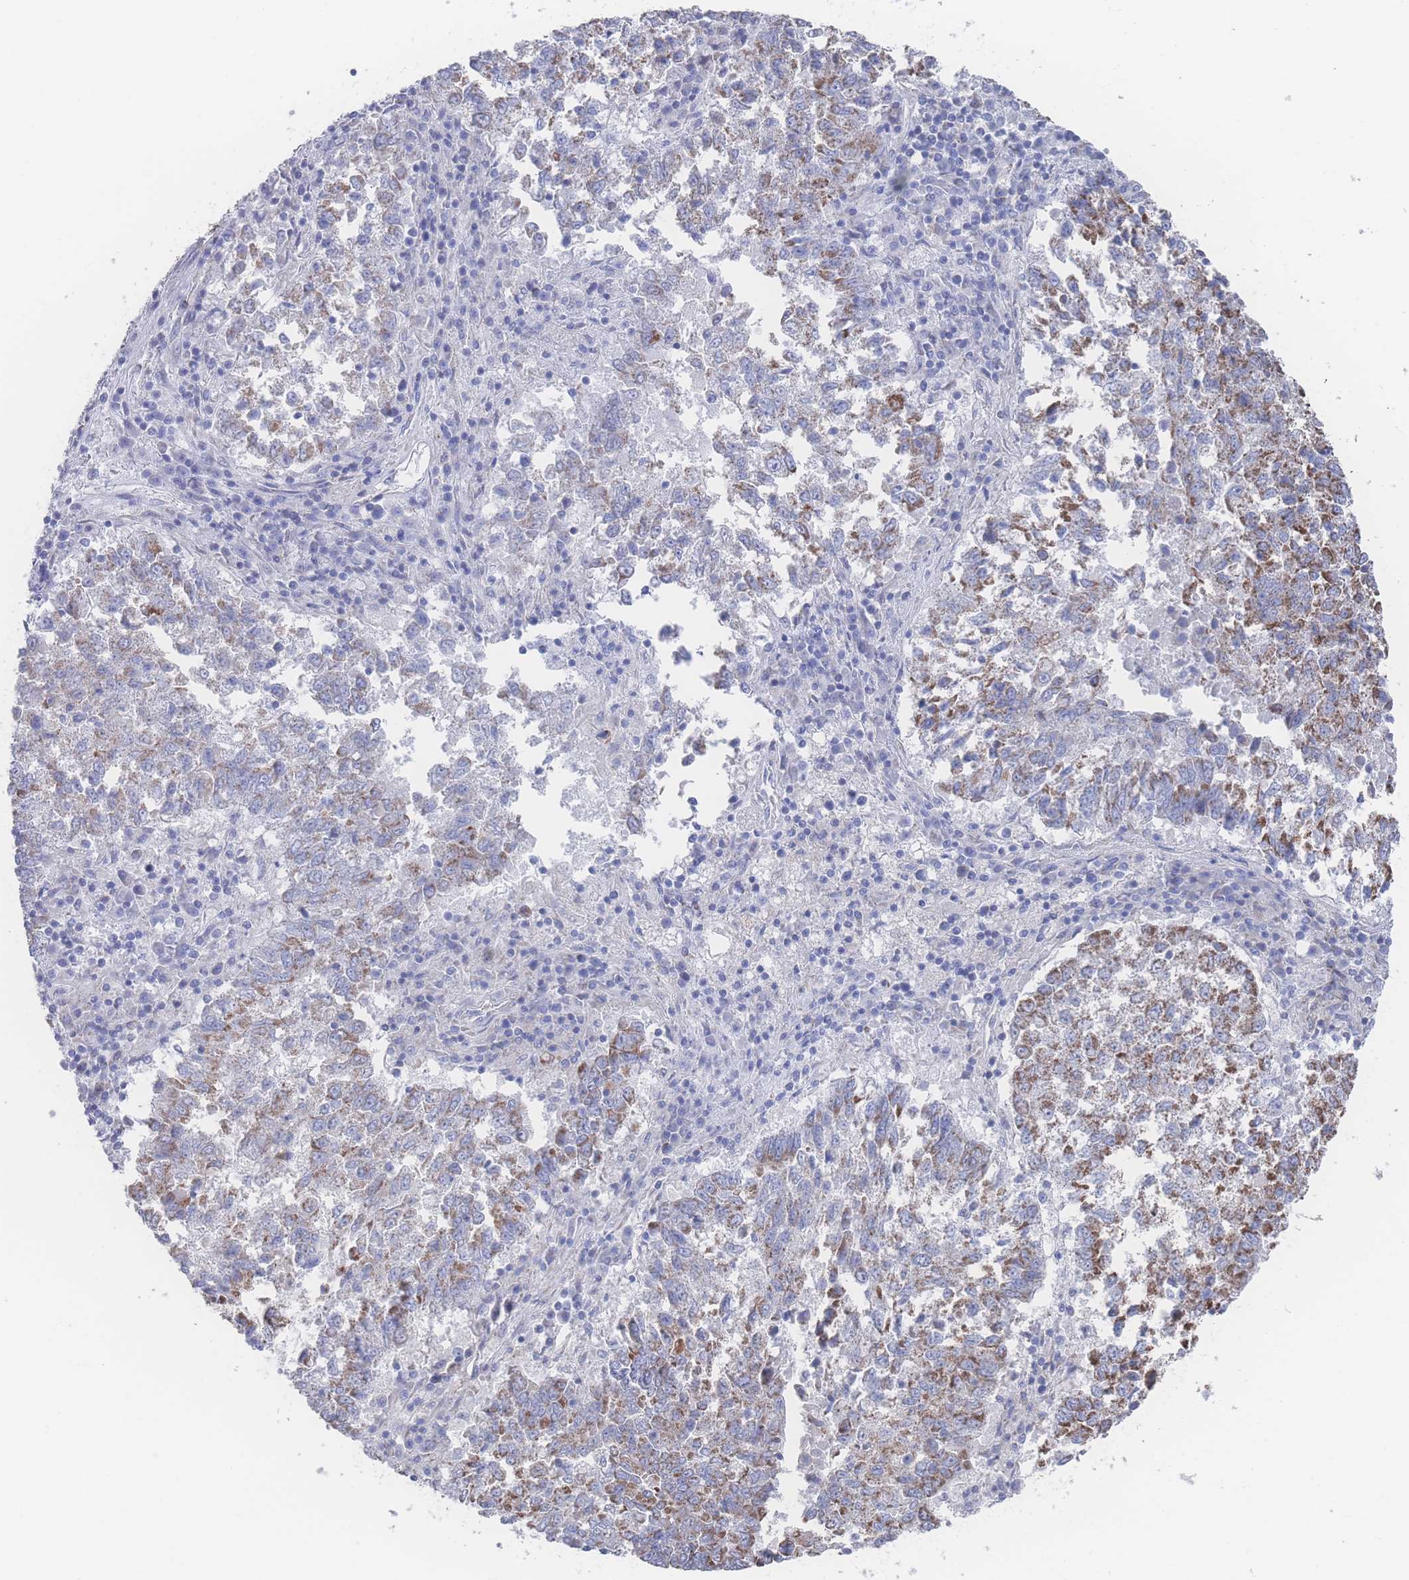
{"staining": {"intensity": "moderate", "quantity": ">75%", "location": "cytoplasmic/membranous"}, "tissue": "lung cancer", "cell_type": "Tumor cells", "image_type": "cancer", "snomed": [{"axis": "morphology", "description": "Squamous cell carcinoma, NOS"}, {"axis": "topography", "description": "Lung"}], "caption": "Tumor cells reveal moderate cytoplasmic/membranous positivity in approximately >75% of cells in squamous cell carcinoma (lung). The protein is shown in brown color, while the nuclei are stained blue.", "gene": "SNPH", "patient": {"sex": "male", "age": 73}}